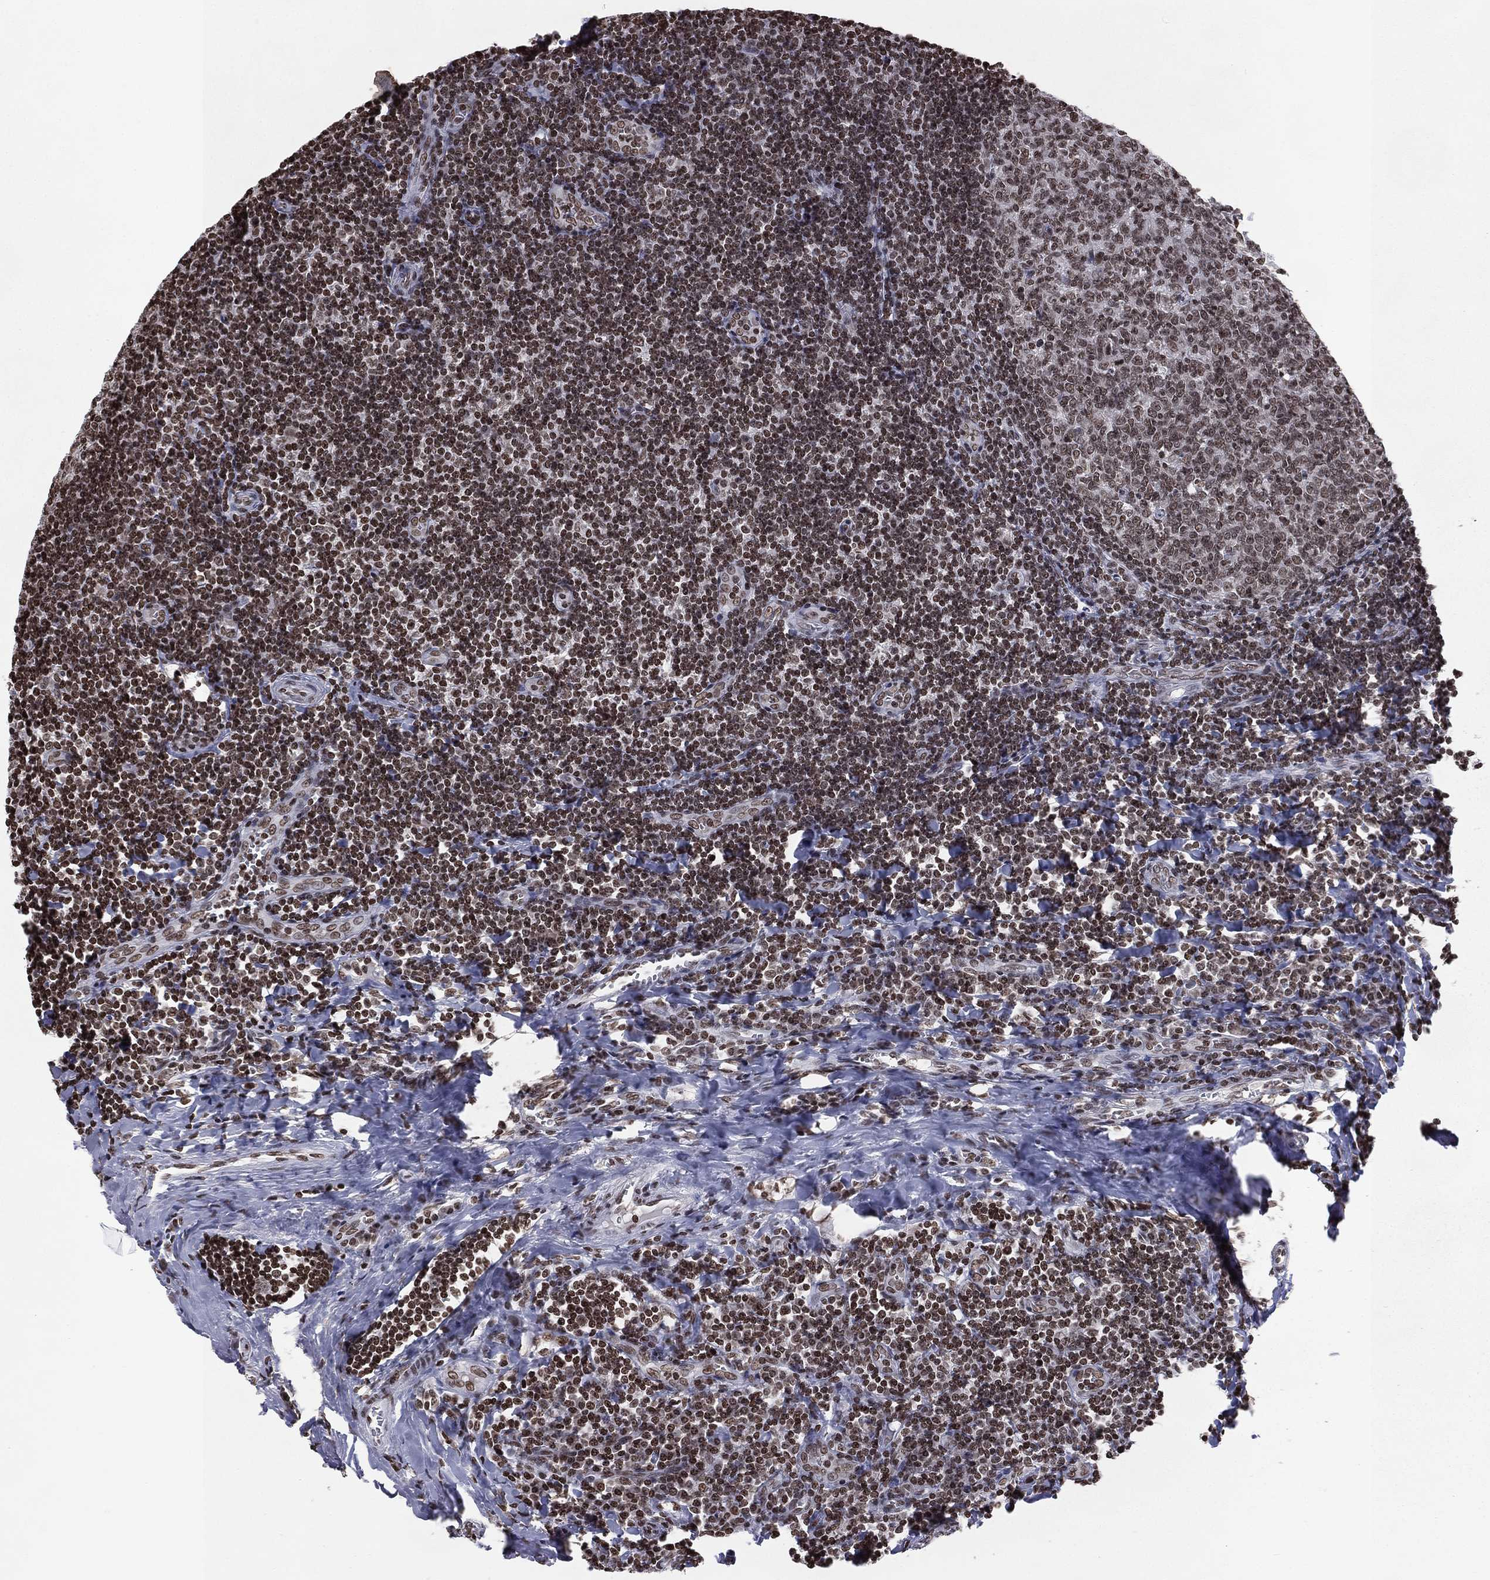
{"staining": {"intensity": "weak", "quantity": "25%-75%", "location": "nuclear"}, "tissue": "tonsil", "cell_type": "Germinal center cells", "image_type": "normal", "snomed": [{"axis": "morphology", "description": "Normal tissue, NOS"}, {"axis": "morphology", "description": "Inflammation, NOS"}, {"axis": "topography", "description": "Tonsil"}], "caption": "Immunohistochemistry (IHC) micrograph of benign tonsil stained for a protein (brown), which demonstrates low levels of weak nuclear staining in about 25%-75% of germinal center cells.", "gene": "RFX7", "patient": {"sex": "female", "age": 31}}